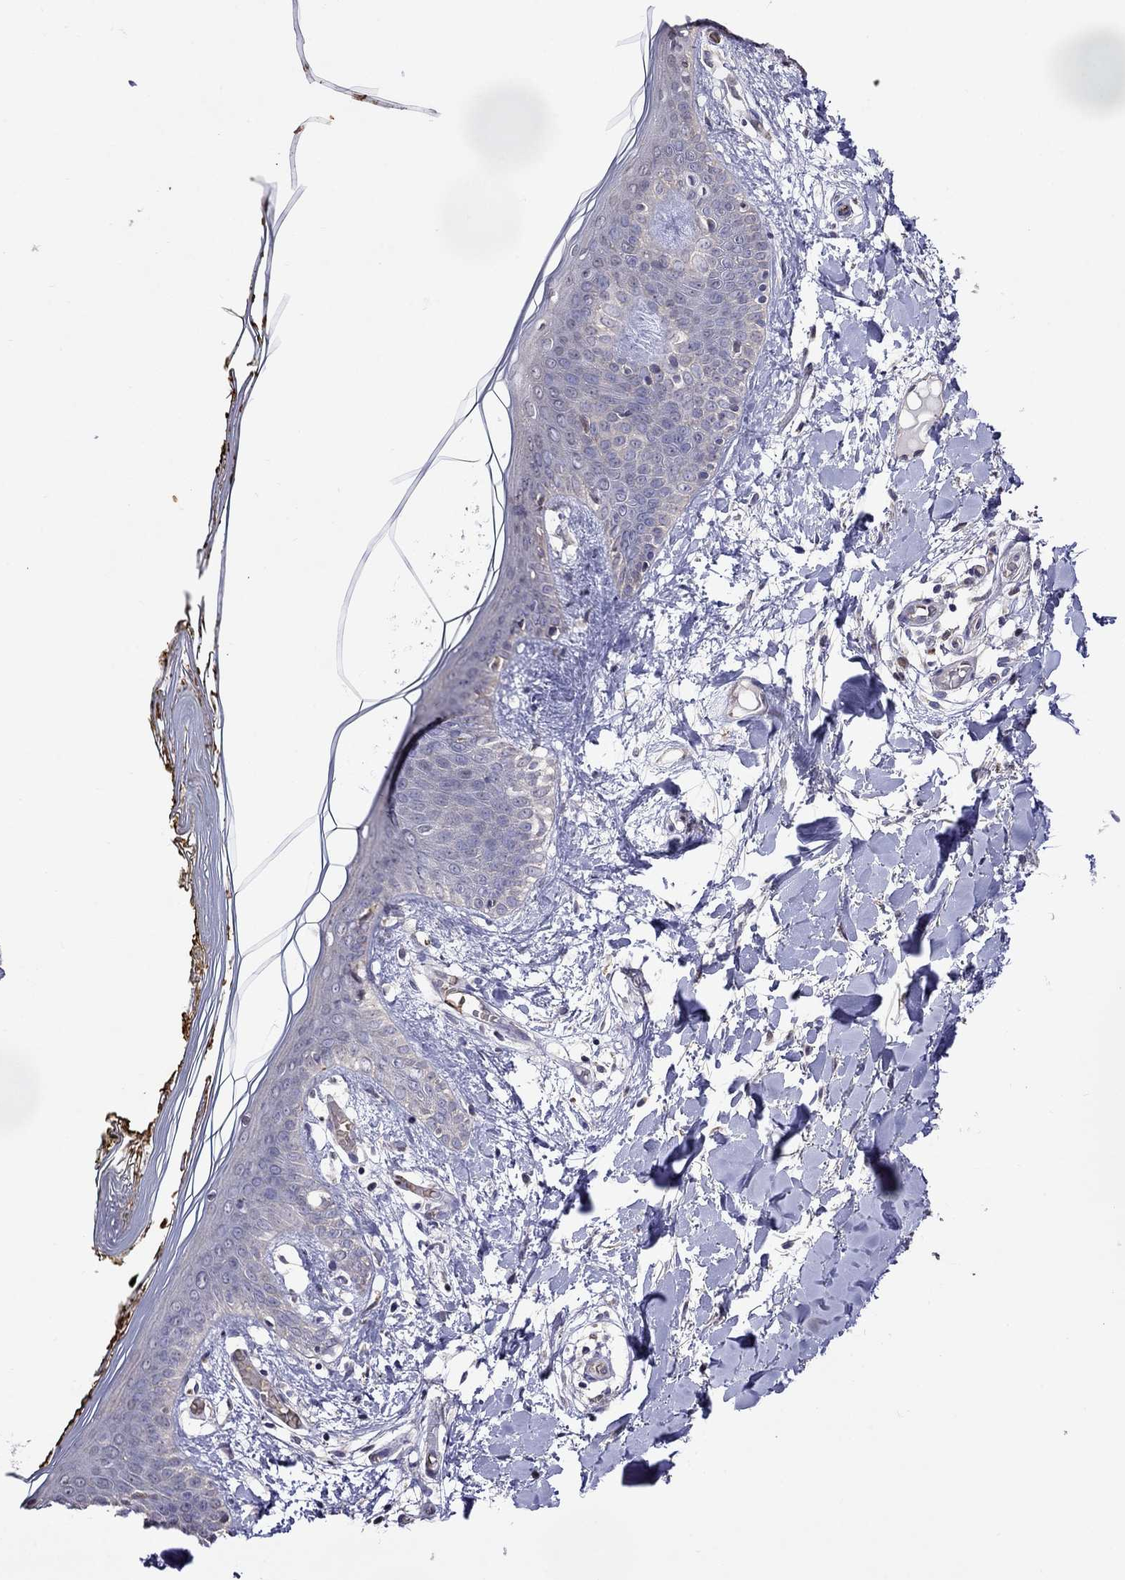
{"staining": {"intensity": "negative", "quantity": "none", "location": "none"}, "tissue": "skin", "cell_type": "Fibroblasts", "image_type": "normal", "snomed": [{"axis": "morphology", "description": "Normal tissue, NOS"}, {"axis": "topography", "description": "Skin"}], "caption": "This is an immunohistochemistry (IHC) micrograph of benign skin. There is no staining in fibroblasts.", "gene": "ADAM28", "patient": {"sex": "female", "age": 34}}